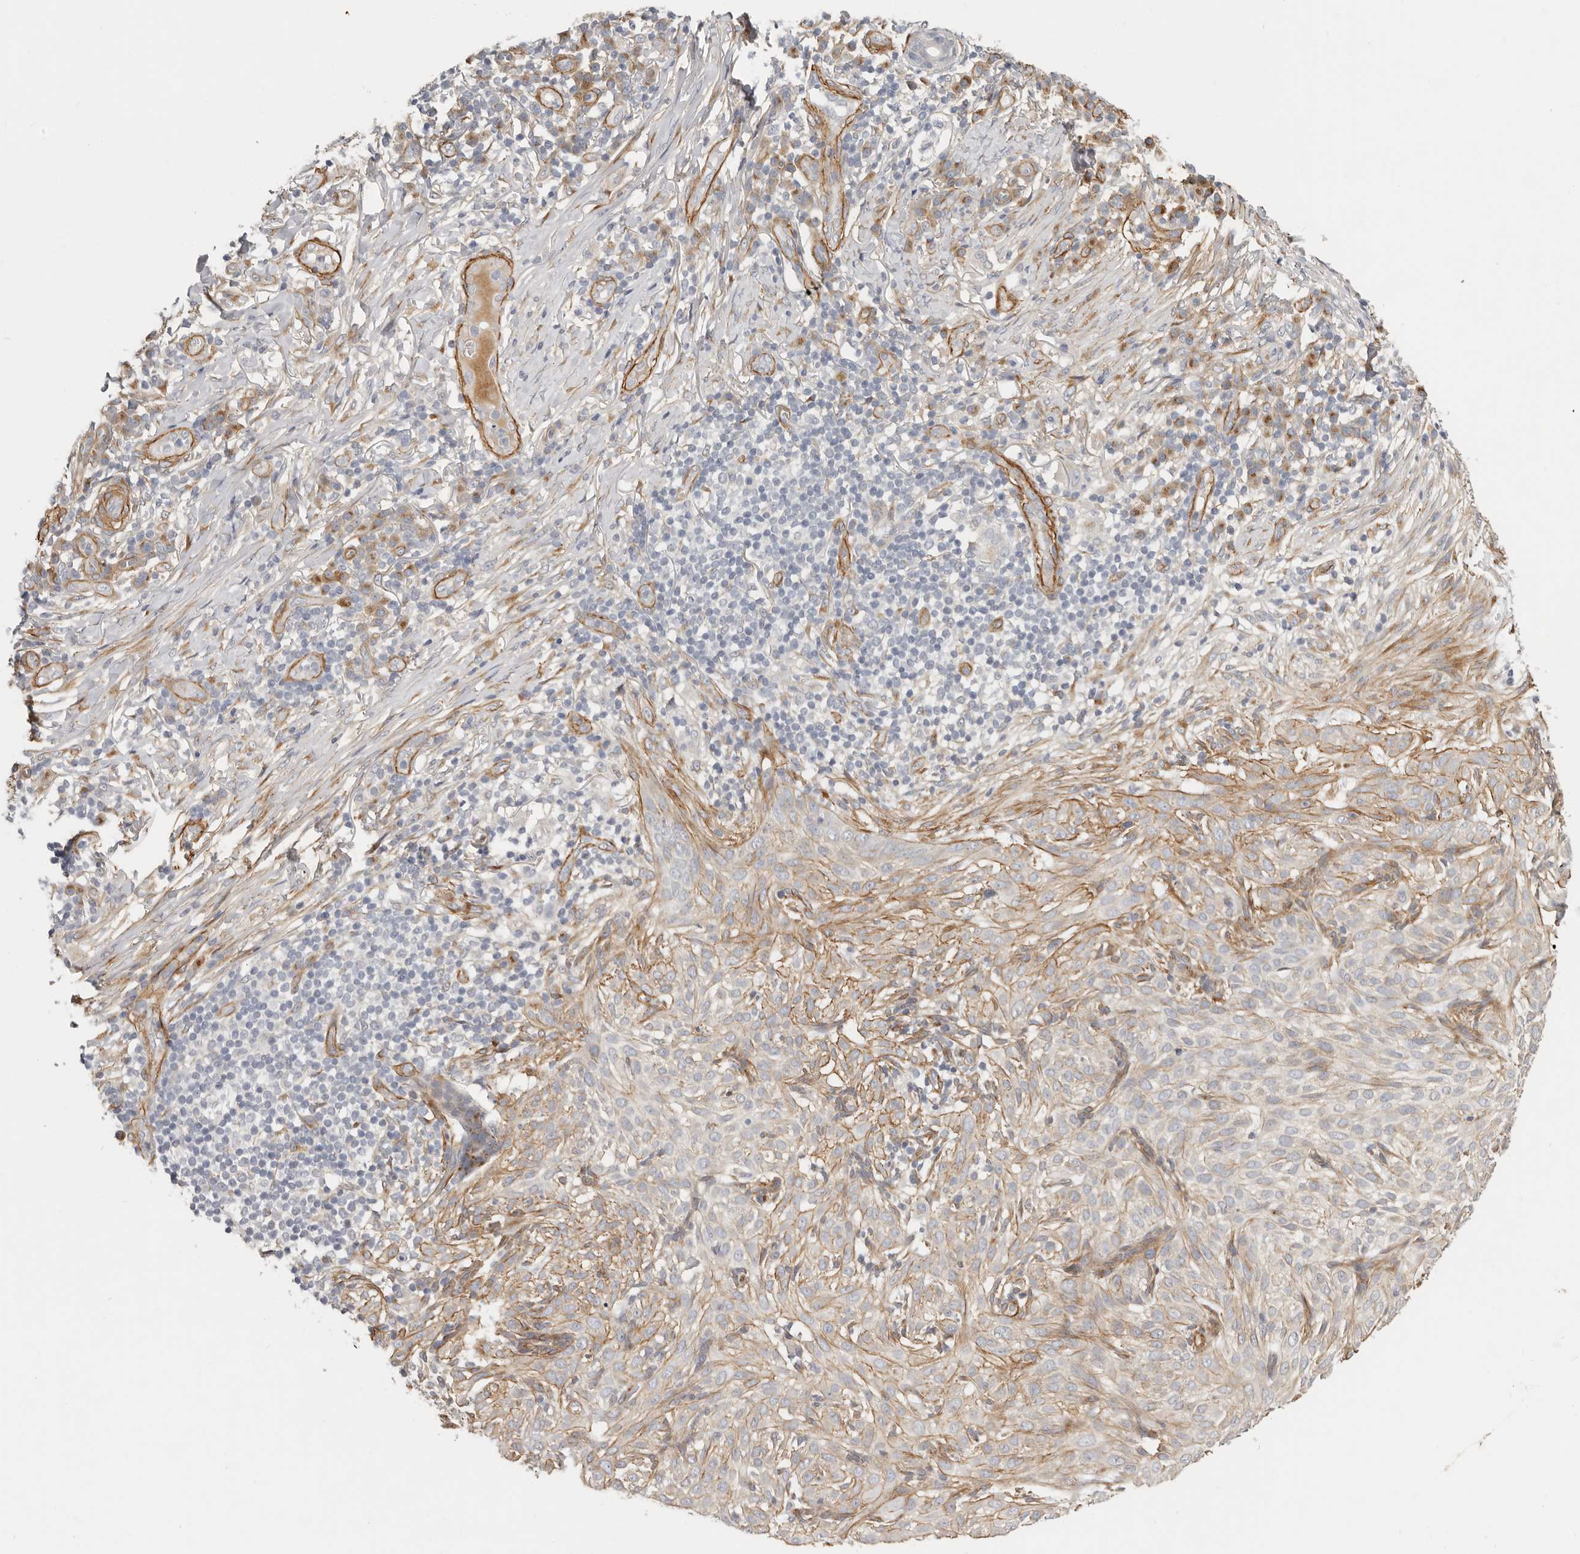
{"staining": {"intensity": "negative", "quantity": "none", "location": "none"}, "tissue": "skin cancer", "cell_type": "Tumor cells", "image_type": "cancer", "snomed": [{"axis": "morphology", "description": "Basal cell carcinoma"}, {"axis": "topography", "description": "Skin"}], "caption": "Histopathology image shows no protein expression in tumor cells of basal cell carcinoma (skin) tissue.", "gene": "RABAC1", "patient": {"sex": "female", "age": 64}}